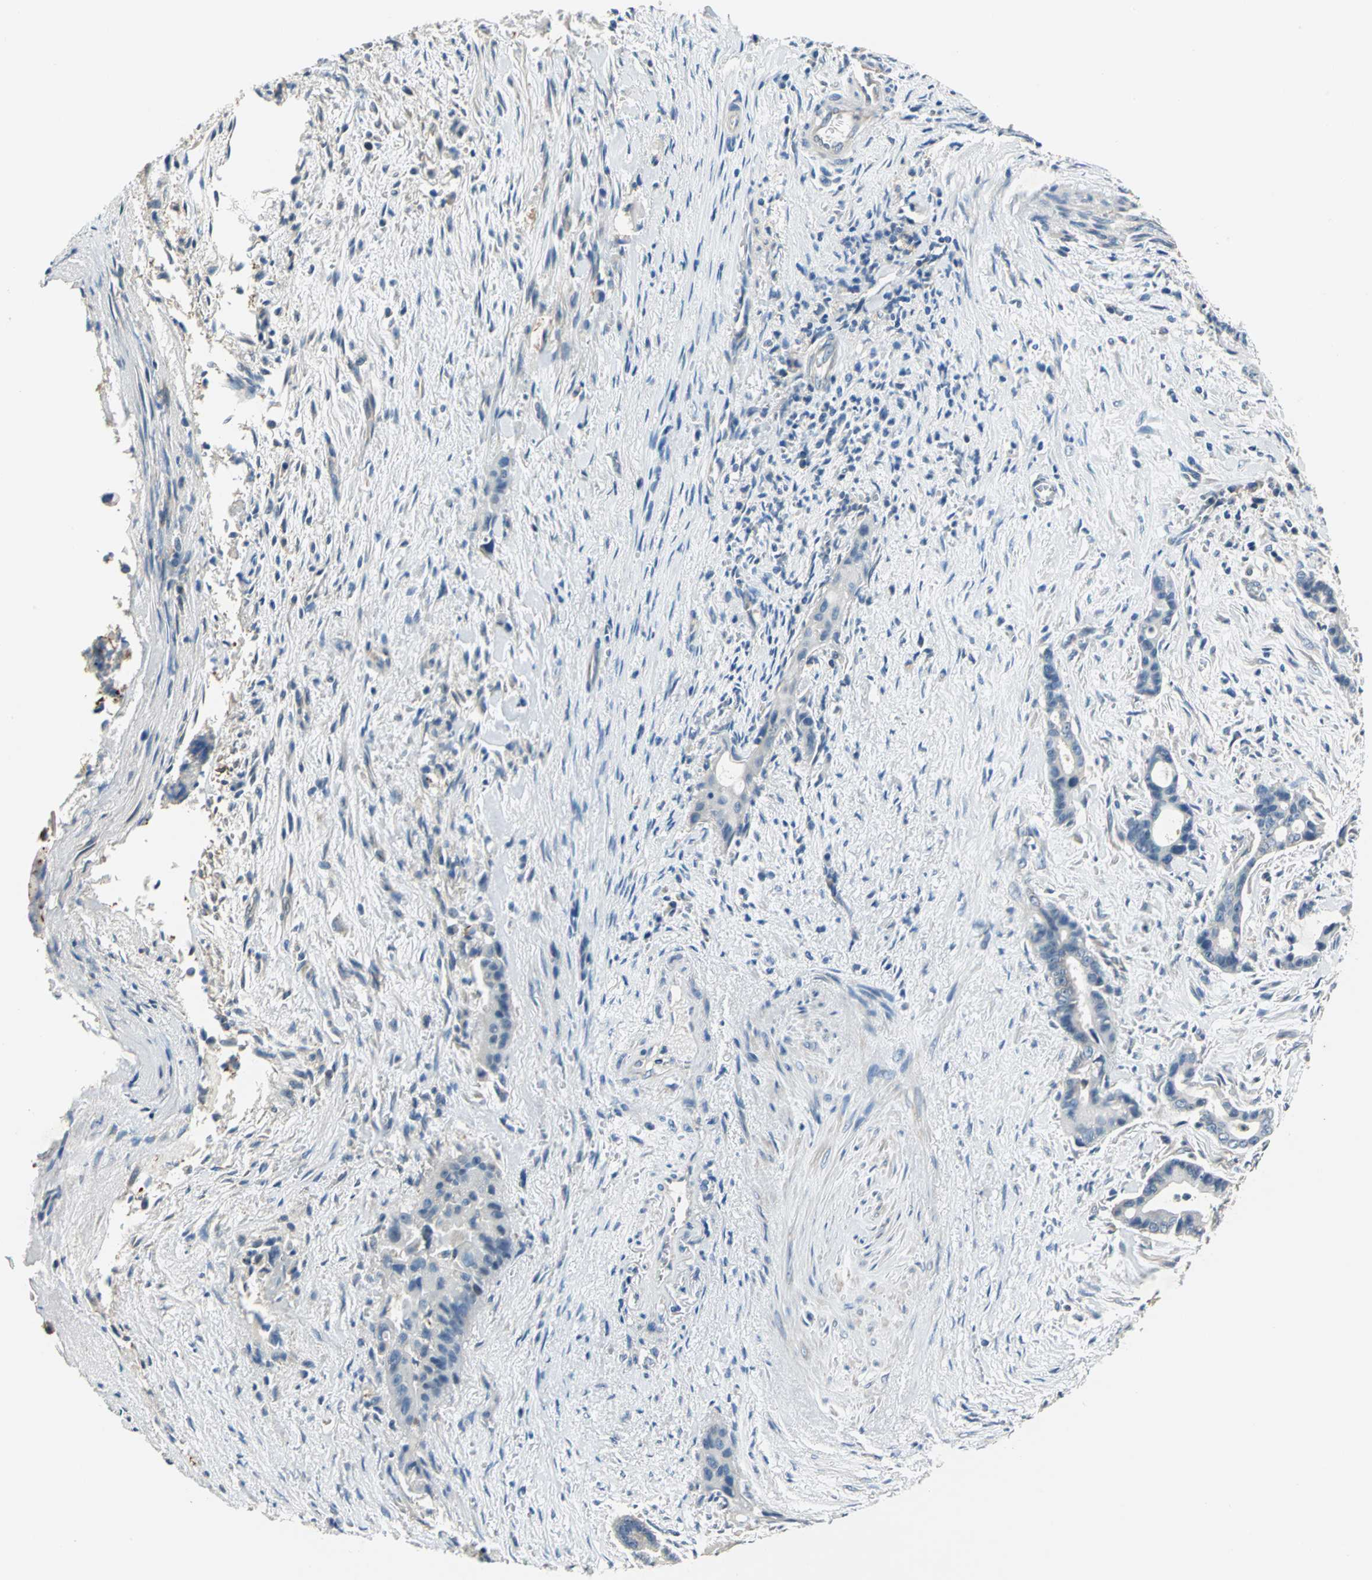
{"staining": {"intensity": "negative", "quantity": "none", "location": "none"}, "tissue": "liver cancer", "cell_type": "Tumor cells", "image_type": "cancer", "snomed": [{"axis": "morphology", "description": "Cholangiocarcinoma"}, {"axis": "topography", "description": "Liver"}], "caption": "IHC histopathology image of neoplastic tissue: liver cholangiocarcinoma stained with DAB (3,3'-diaminobenzidine) reveals no significant protein expression in tumor cells. (Brightfield microscopy of DAB (3,3'-diaminobenzidine) IHC at high magnification).", "gene": "DDX3Y", "patient": {"sex": "female", "age": 55}}